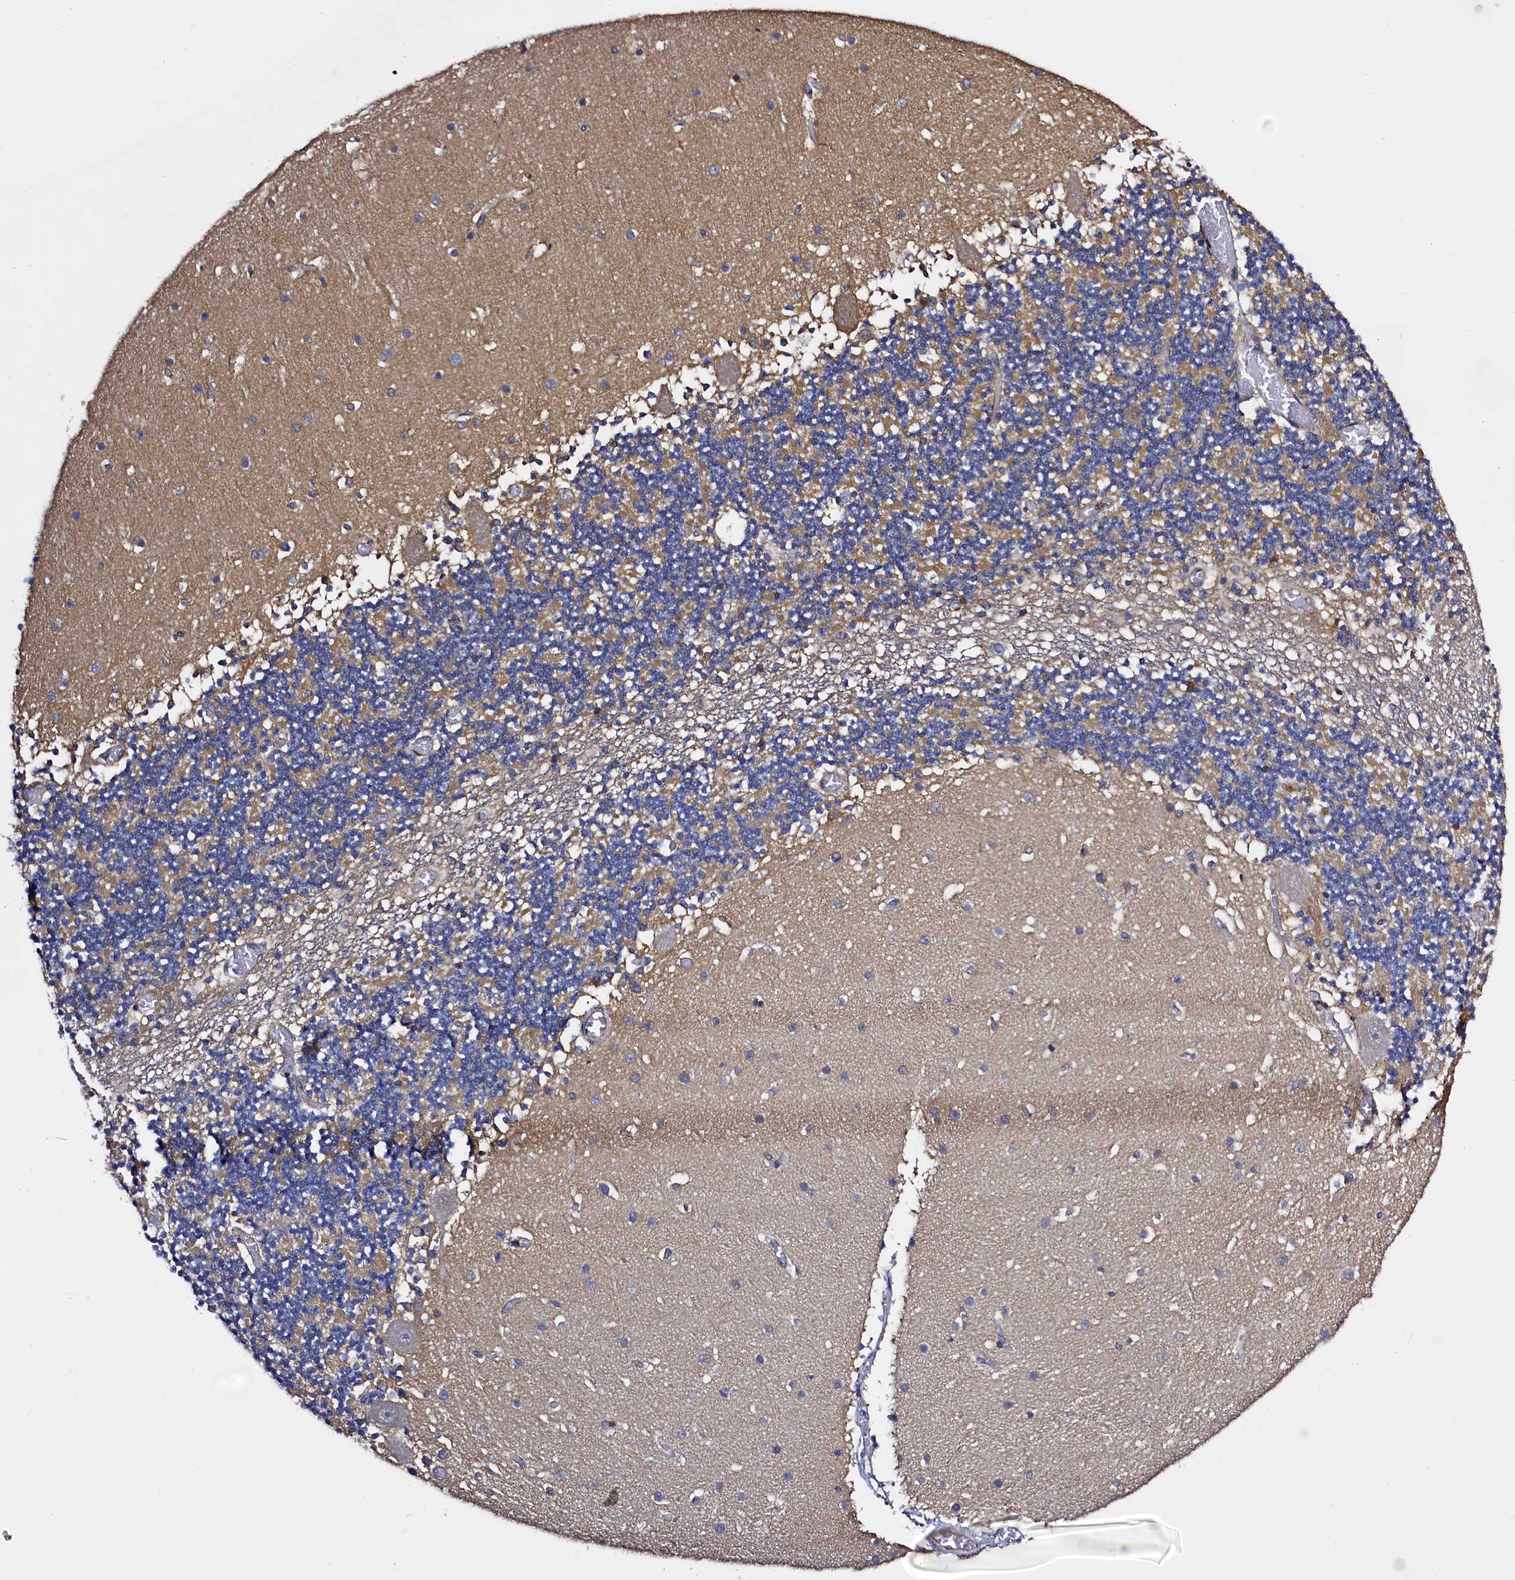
{"staining": {"intensity": "moderate", "quantity": "25%-75%", "location": "cytoplasmic/membranous"}, "tissue": "cerebellum", "cell_type": "Cells in granular layer", "image_type": "normal", "snomed": [{"axis": "morphology", "description": "Normal tissue, NOS"}, {"axis": "topography", "description": "Cerebellum"}], "caption": "High-magnification brightfield microscopy of normal cerebellum stained with DAB (brown) and counterstained with hematoxylin (blue). cells in granular layer exhibit moderate cytoplasmic/membranous staining is present in approximately25%-75% of cells.", "gene": "RBFA", "patient": {"sex": "female", "age": 28}}